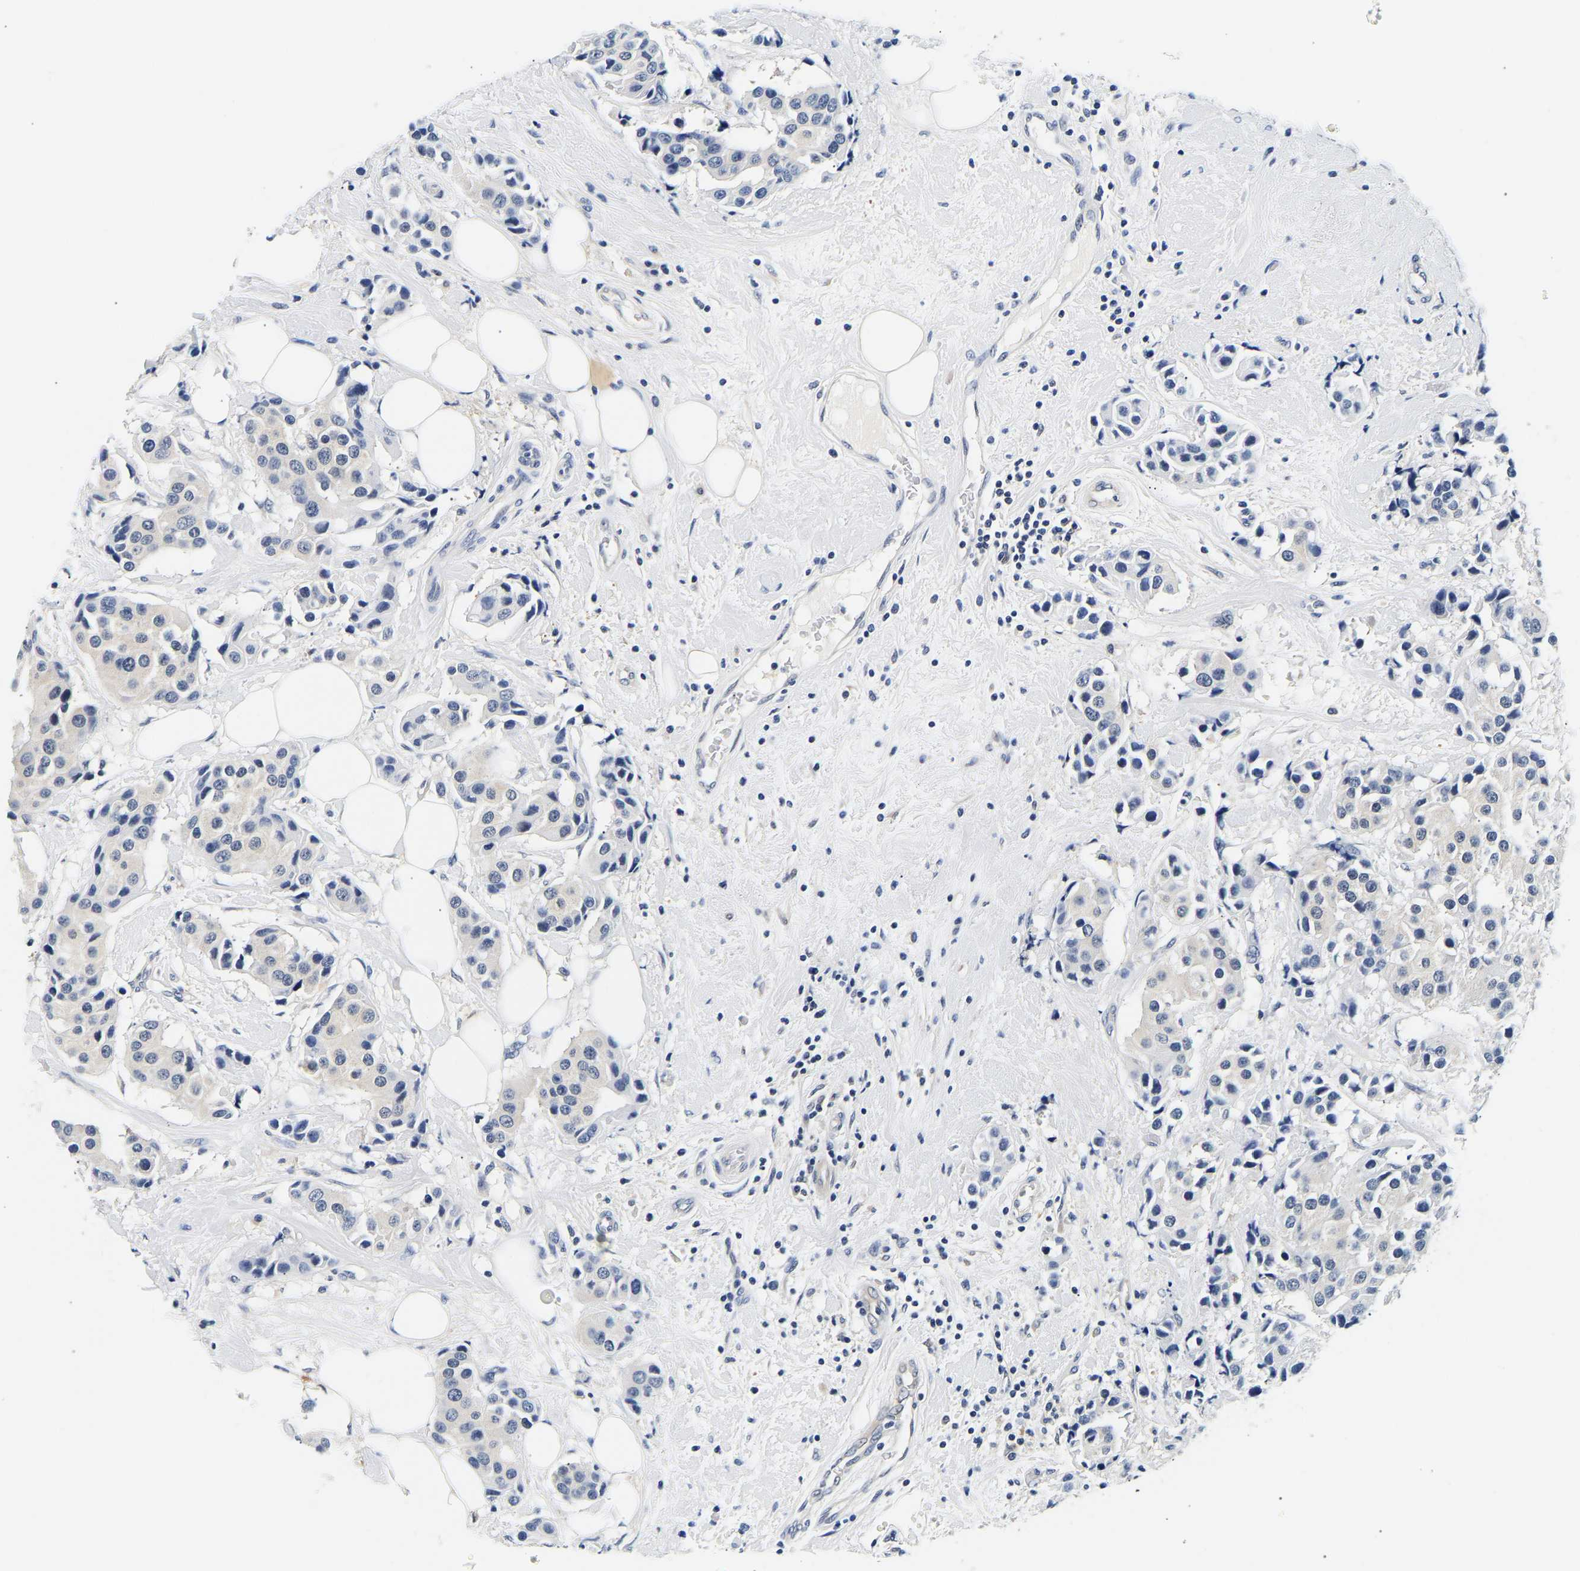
{"staining": {"intensity": "negative", "quantity": "none", "location": "none"}, "tissue": "breast cancer", "cell_type": "Tumor cells", "image_type": "cancer", "snomed": [{"axis": "morphology", "description": "Normal tissue, NOS"}, {"axis": "morphology", "description": "Duct carcinoma"}, {"axis": "topography", "description": "Breast"}], "caption": "Immunohistochemistry (IHC) of human breast invasive ductal carcinoma reveals no staining in tumor cells.", "gene": "UCHL3", "patient": {"sex": "female", "age": 39}}